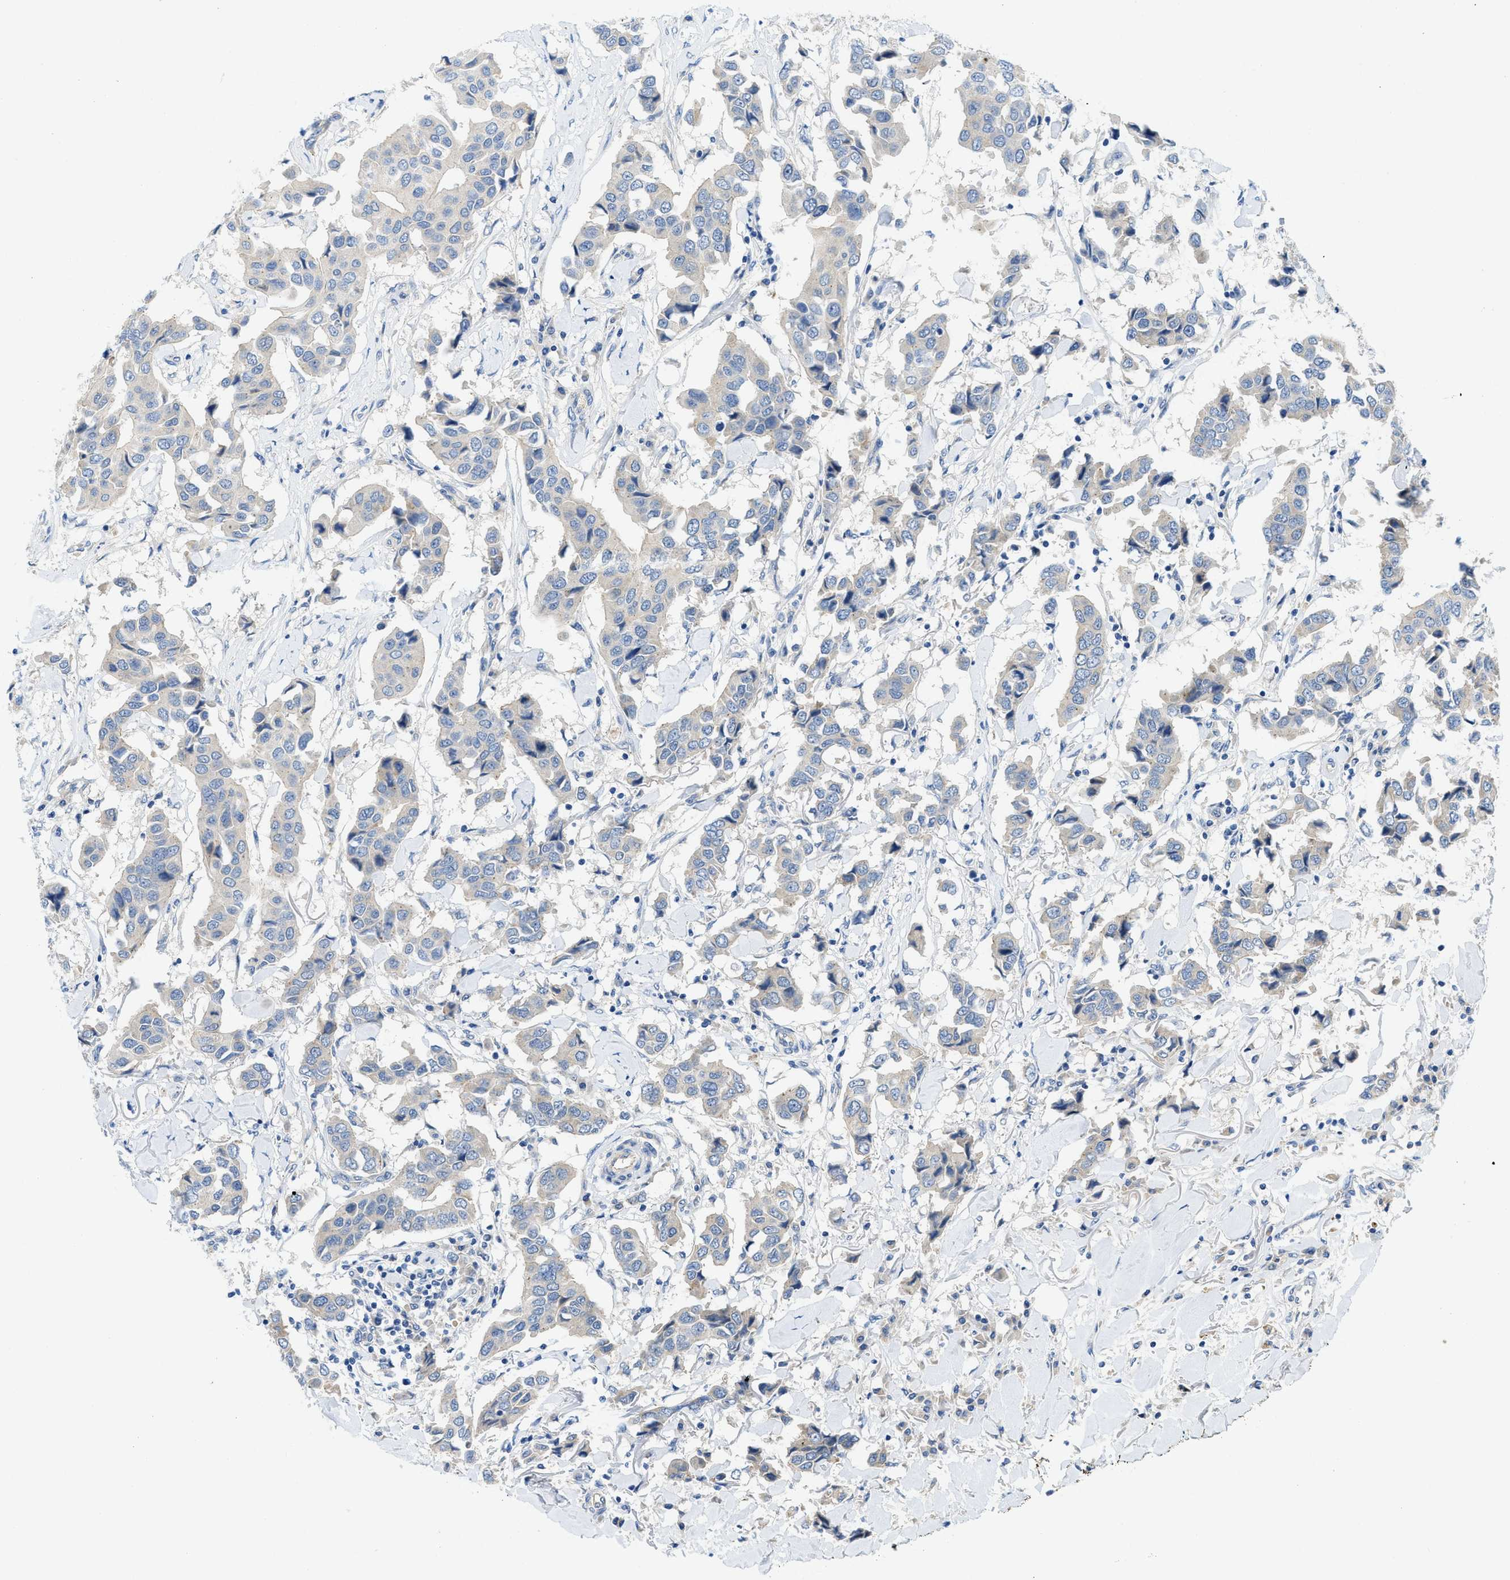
{"staining": {"intensity": "negative", "quantity": "none", "location": "none"}, "tissue": "breast cancer", "cell_type": "Tumor cells", "image_type": "cancer", "snomed": [{"axis": "morphology", "description": "Duct carcinoma"}, {"axis": "topography", "description": "Breast"}], "caption": "Human breast intraductal carcinoma stained for a protein using IHC shows no staining in tumor cells.", "gene": "RIPK2", "patient": {"sex": "female", "age": 80}}